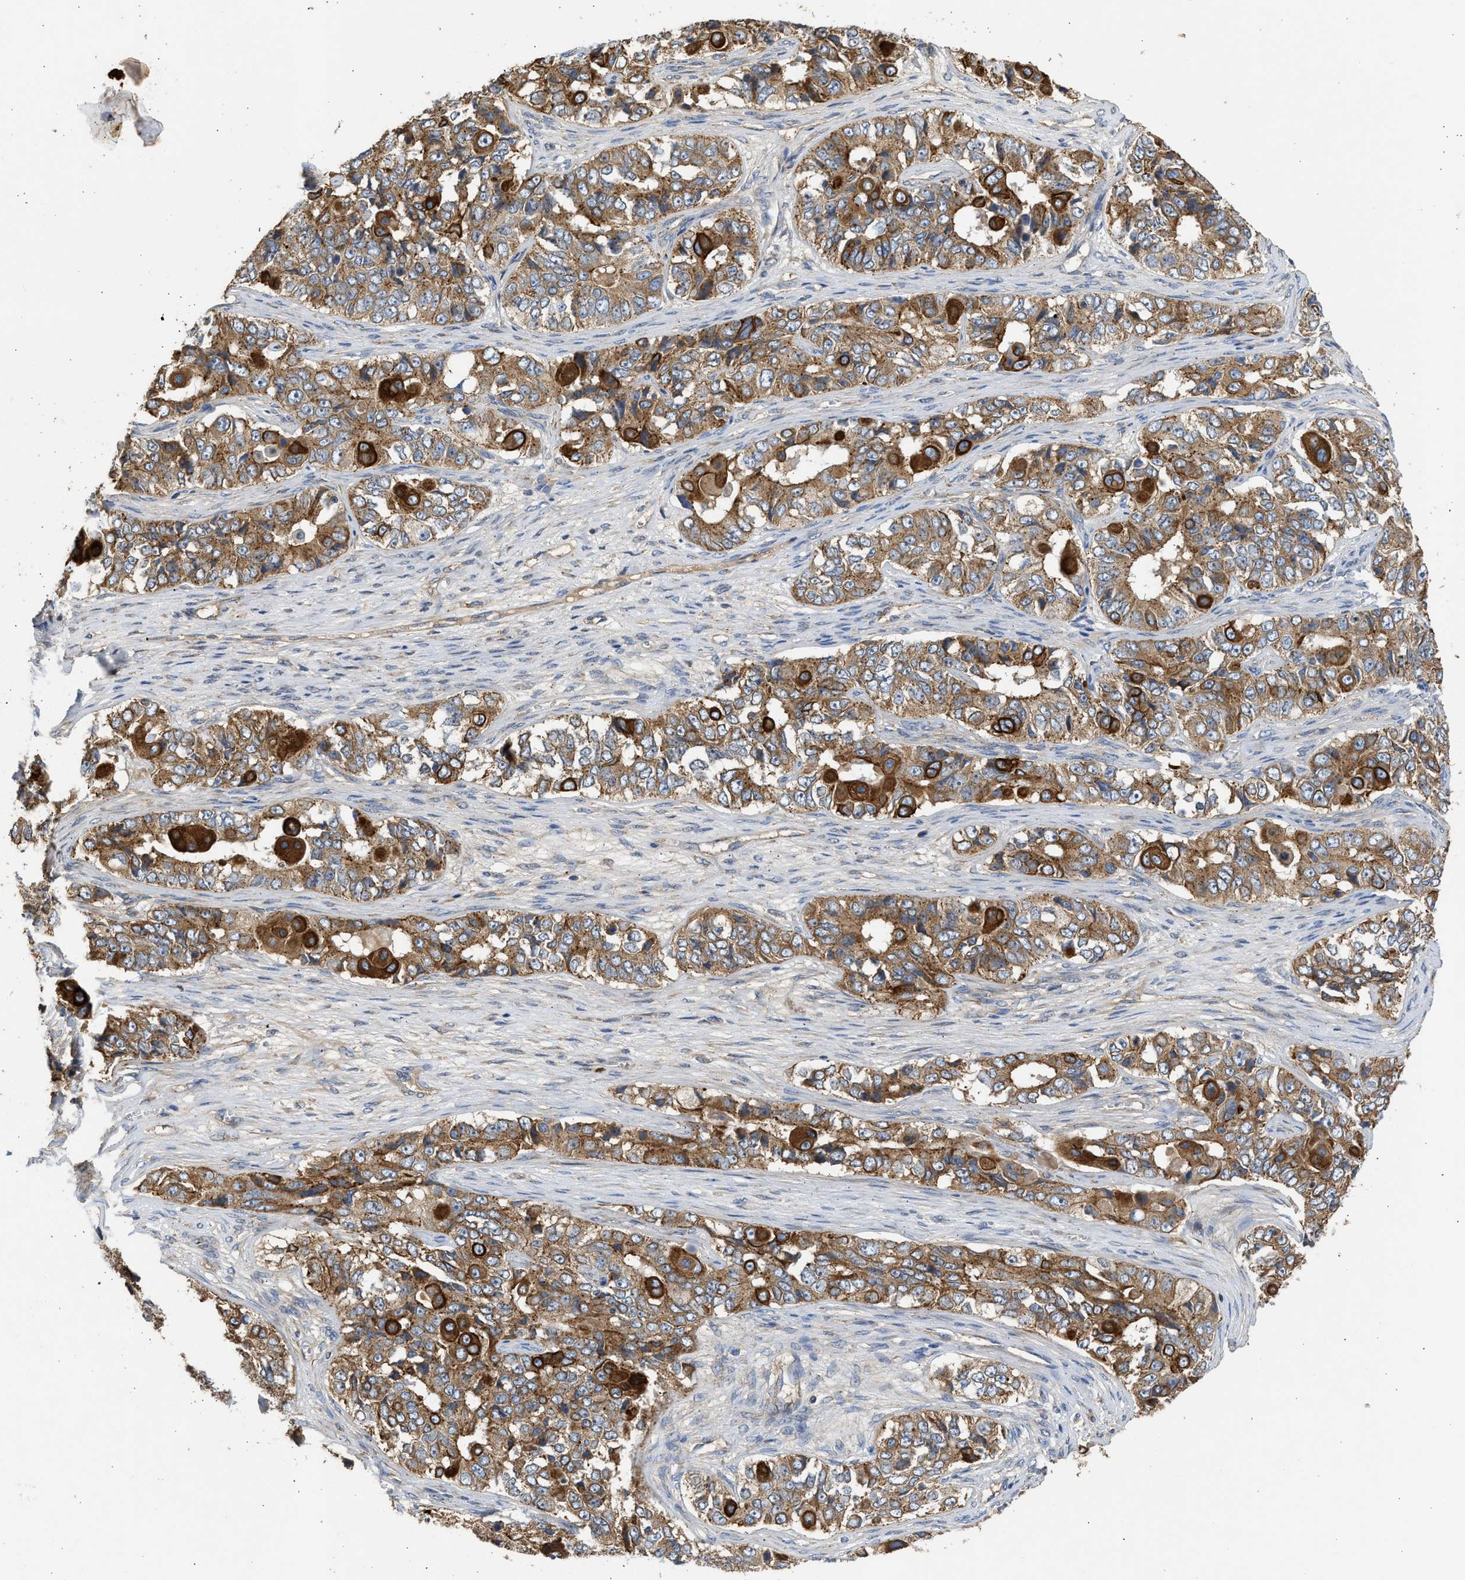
{"staining": {"intensity": "strong", "quantity": ">75%", "location": "cytoplasmic/membranous"}, "tissue": "ovarian cancer", "cell_type": "Tumor cells", "image_type": "cancer", "snomed": [{"axis": "morphology", "description": "Carcinoma, endometroid"}, {"axis": "topography", "description": "Ovary"}], "caption": "Human endometroid carcinoma (ovarian) stained with a protein marker reveals strong staining in tumor cells.", "gene": "CSRNP2", "patient": {"sex": "female", "age": 51}}